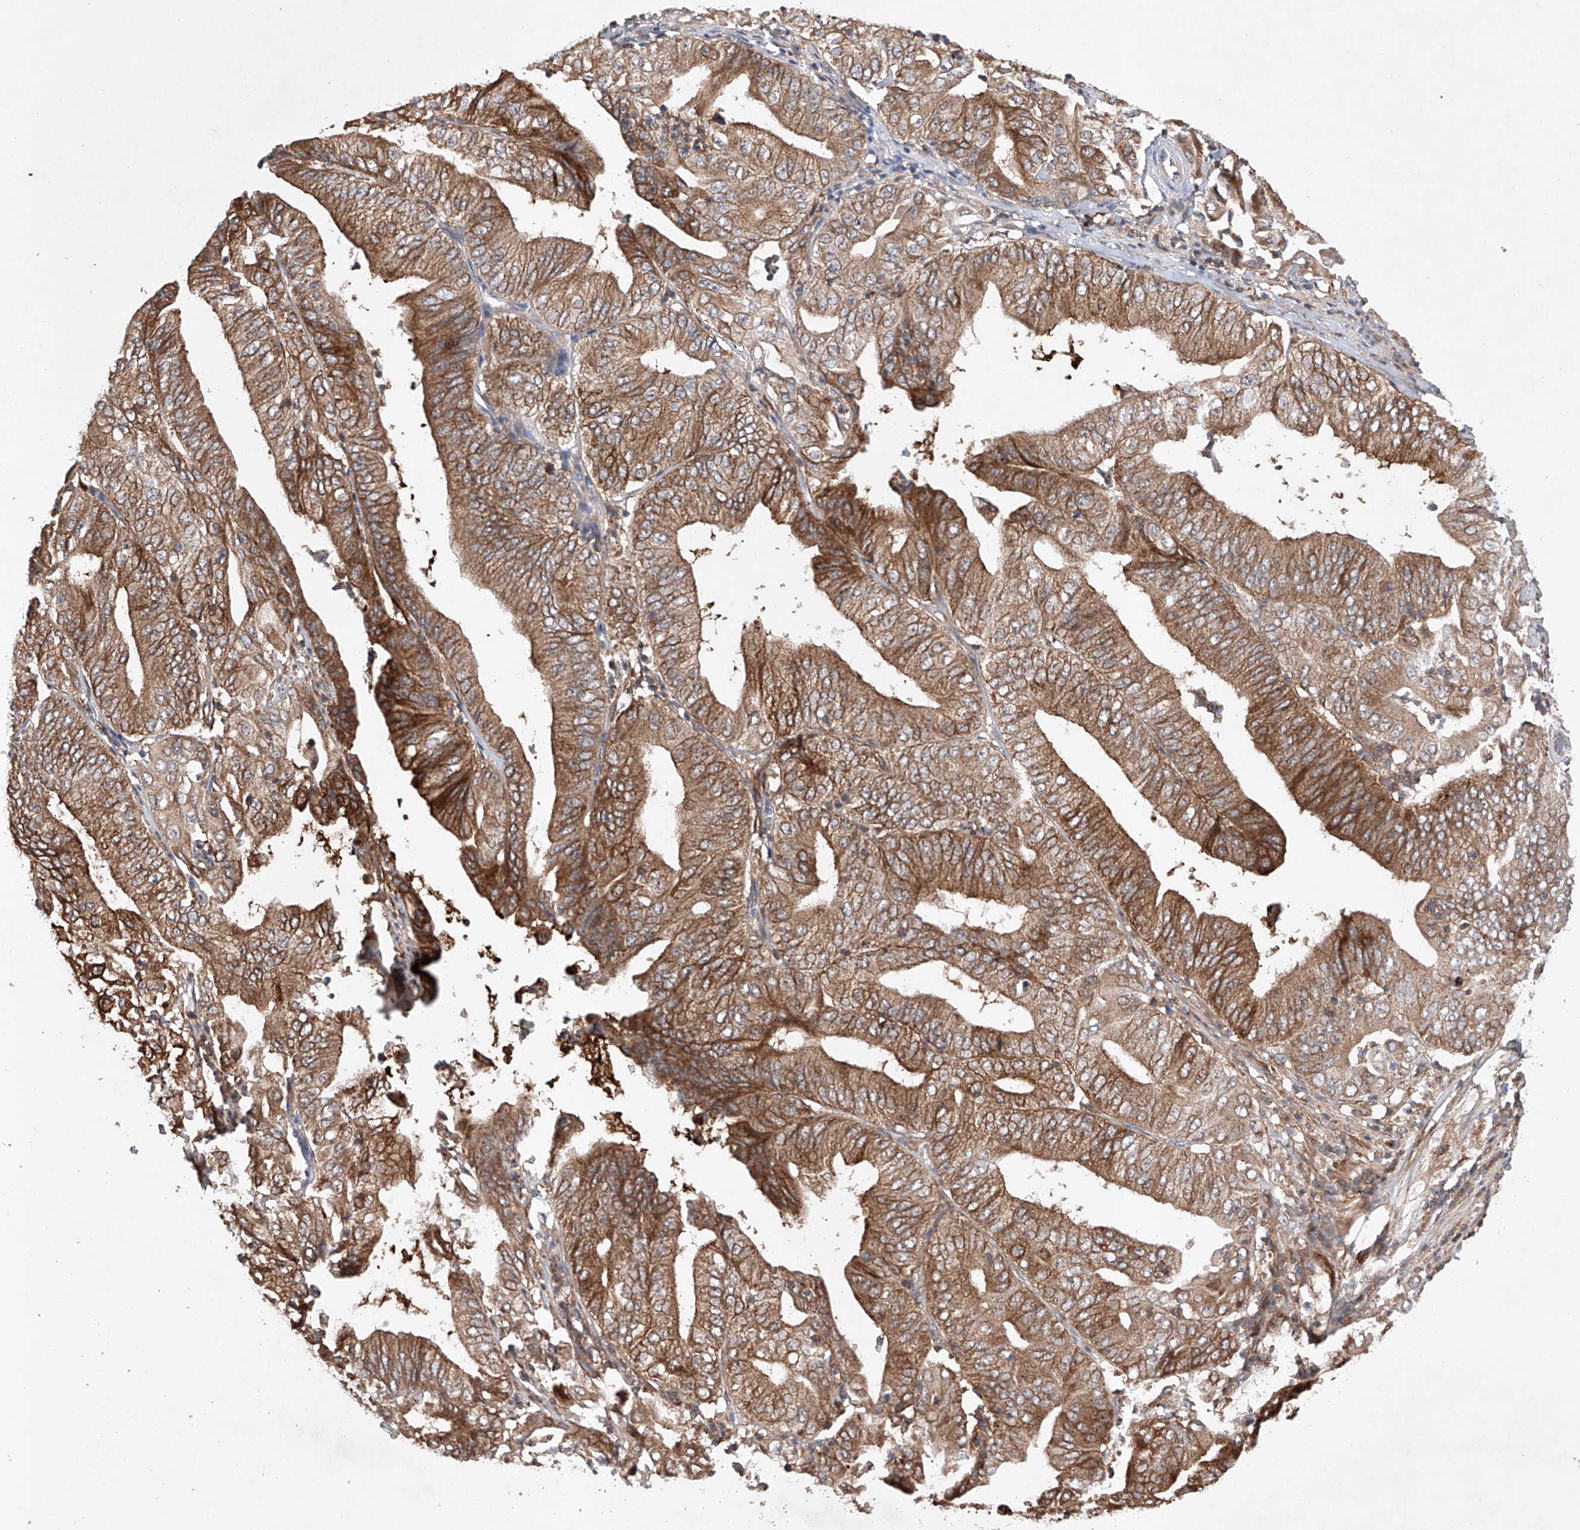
{"staining": {"intensity": "strong", "quantity": ">75%", "location": "cytoplasmic/membranous"}, "tissue": "pancreatic cancer", "cell_type": "Tumor cells", "image_type": "cancer", "snomed": [{"axis": "morphology", "description": "Adenocarcinoma, NOS"}, {"axis": "topography", "description": "Pancreas"}], "caption": "Pancreatic cancer stained with a brown dye demonstrates strong cytoplasmic/membranous positive positivity in about >75% of tumor cells.", "gene": "TIMM23", "patient": {"sex": "female", "age": 77}}